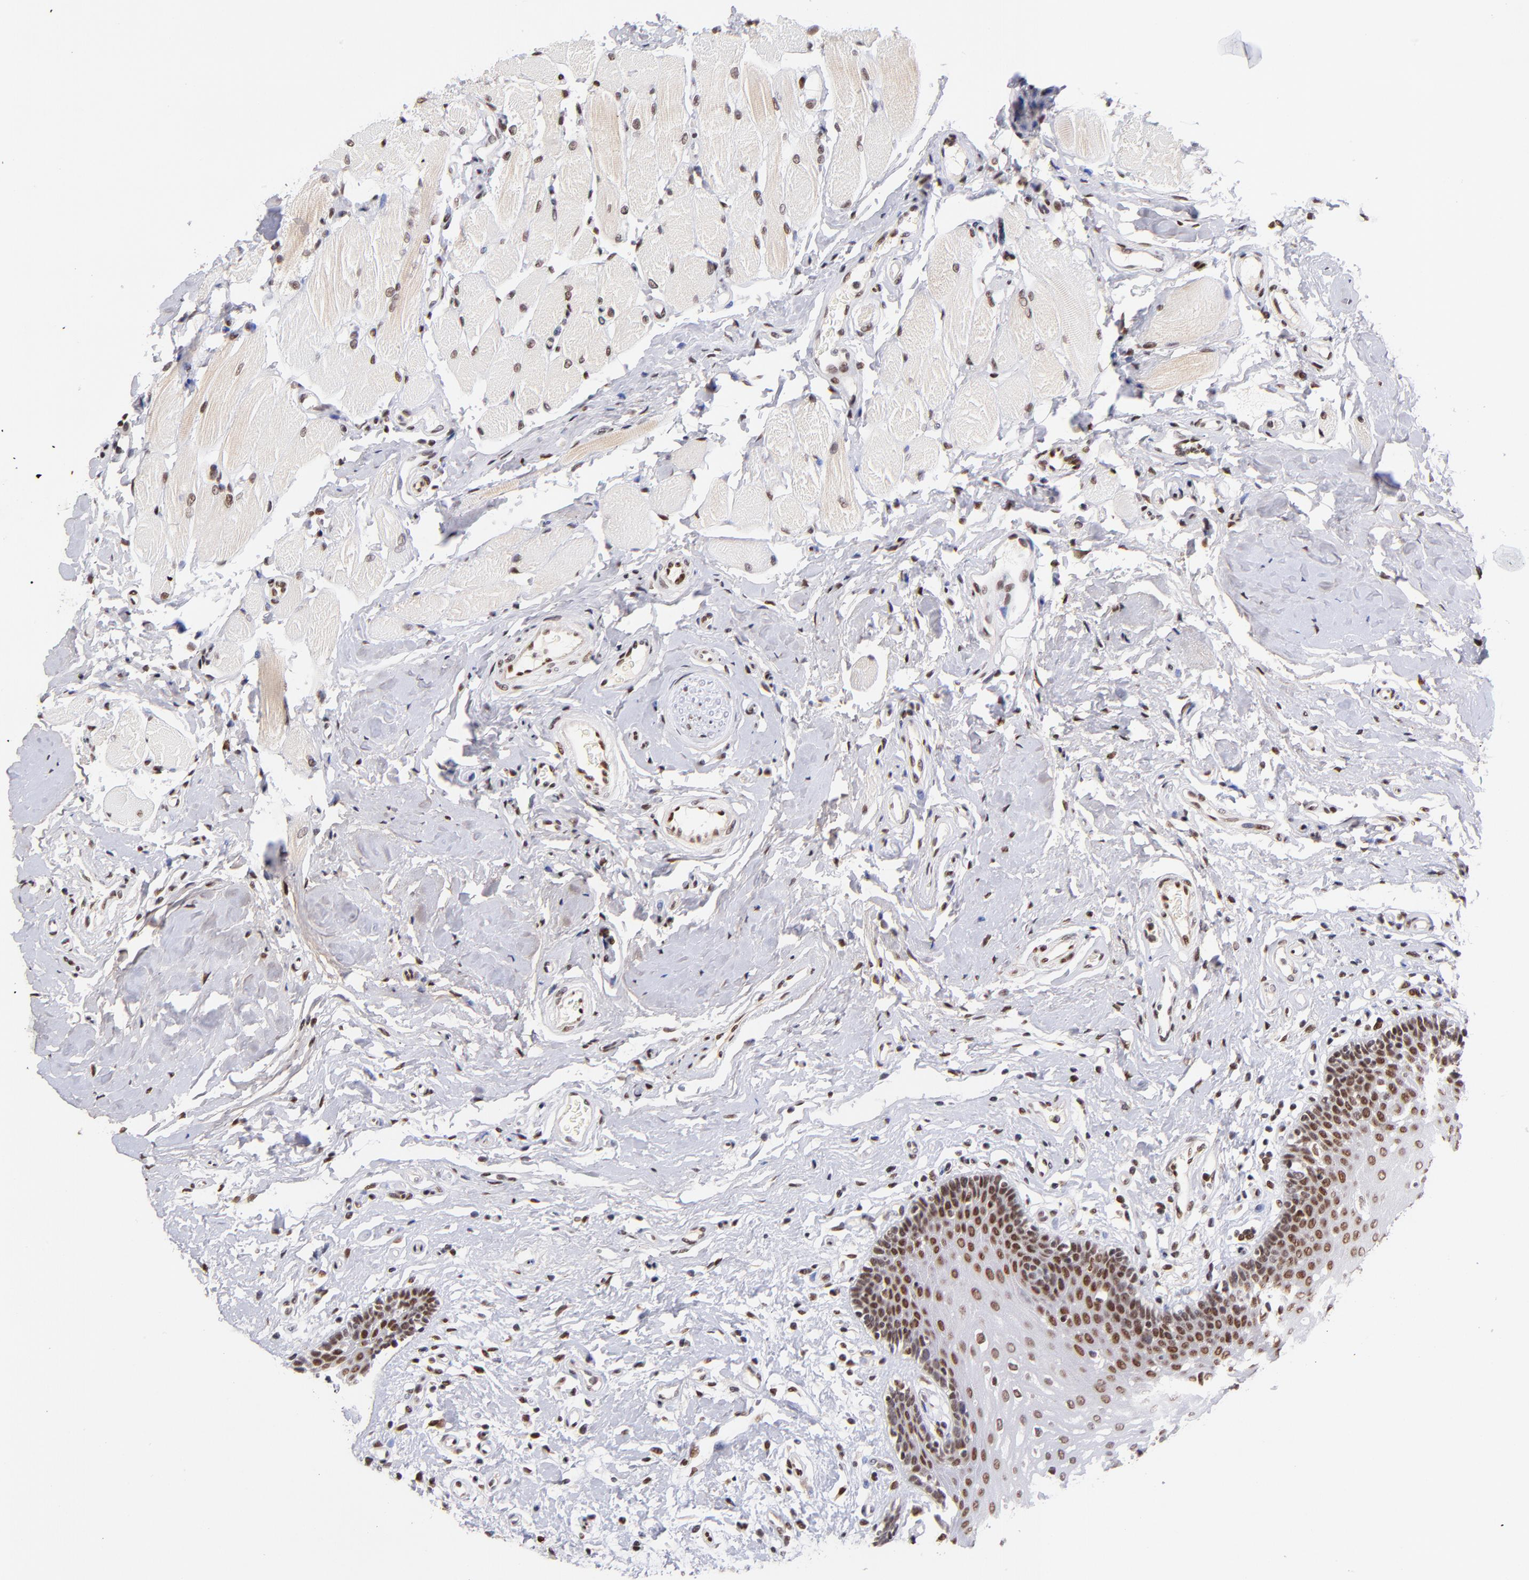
{"staining": {"intensity": "moderate", "quantity": ">75%", "location": "nuclear"}, "tissue": "oral mucosa", "cell_type": "Squamous epithelial cells", "image_type": "normal", "snomed": [{"axis": "morphology", "description": "Normal tissue, NOS"}, {"axis": "topography", "description": "Oral tissue"}], "caption": "Immunohistochemistry staining of unremarkable oral mucosa, which demonstrates medium levels of moderate nuclear staining in about >75% of squamous epithelial cells indicating moderate nuclear protein staining. The staining was performed using DAB (brown) for protein detection and nuclei were counterstained in hematoxylin (blue).", "gene": "MIDEAS", "patient": {"sex": "male", "age": 62}}